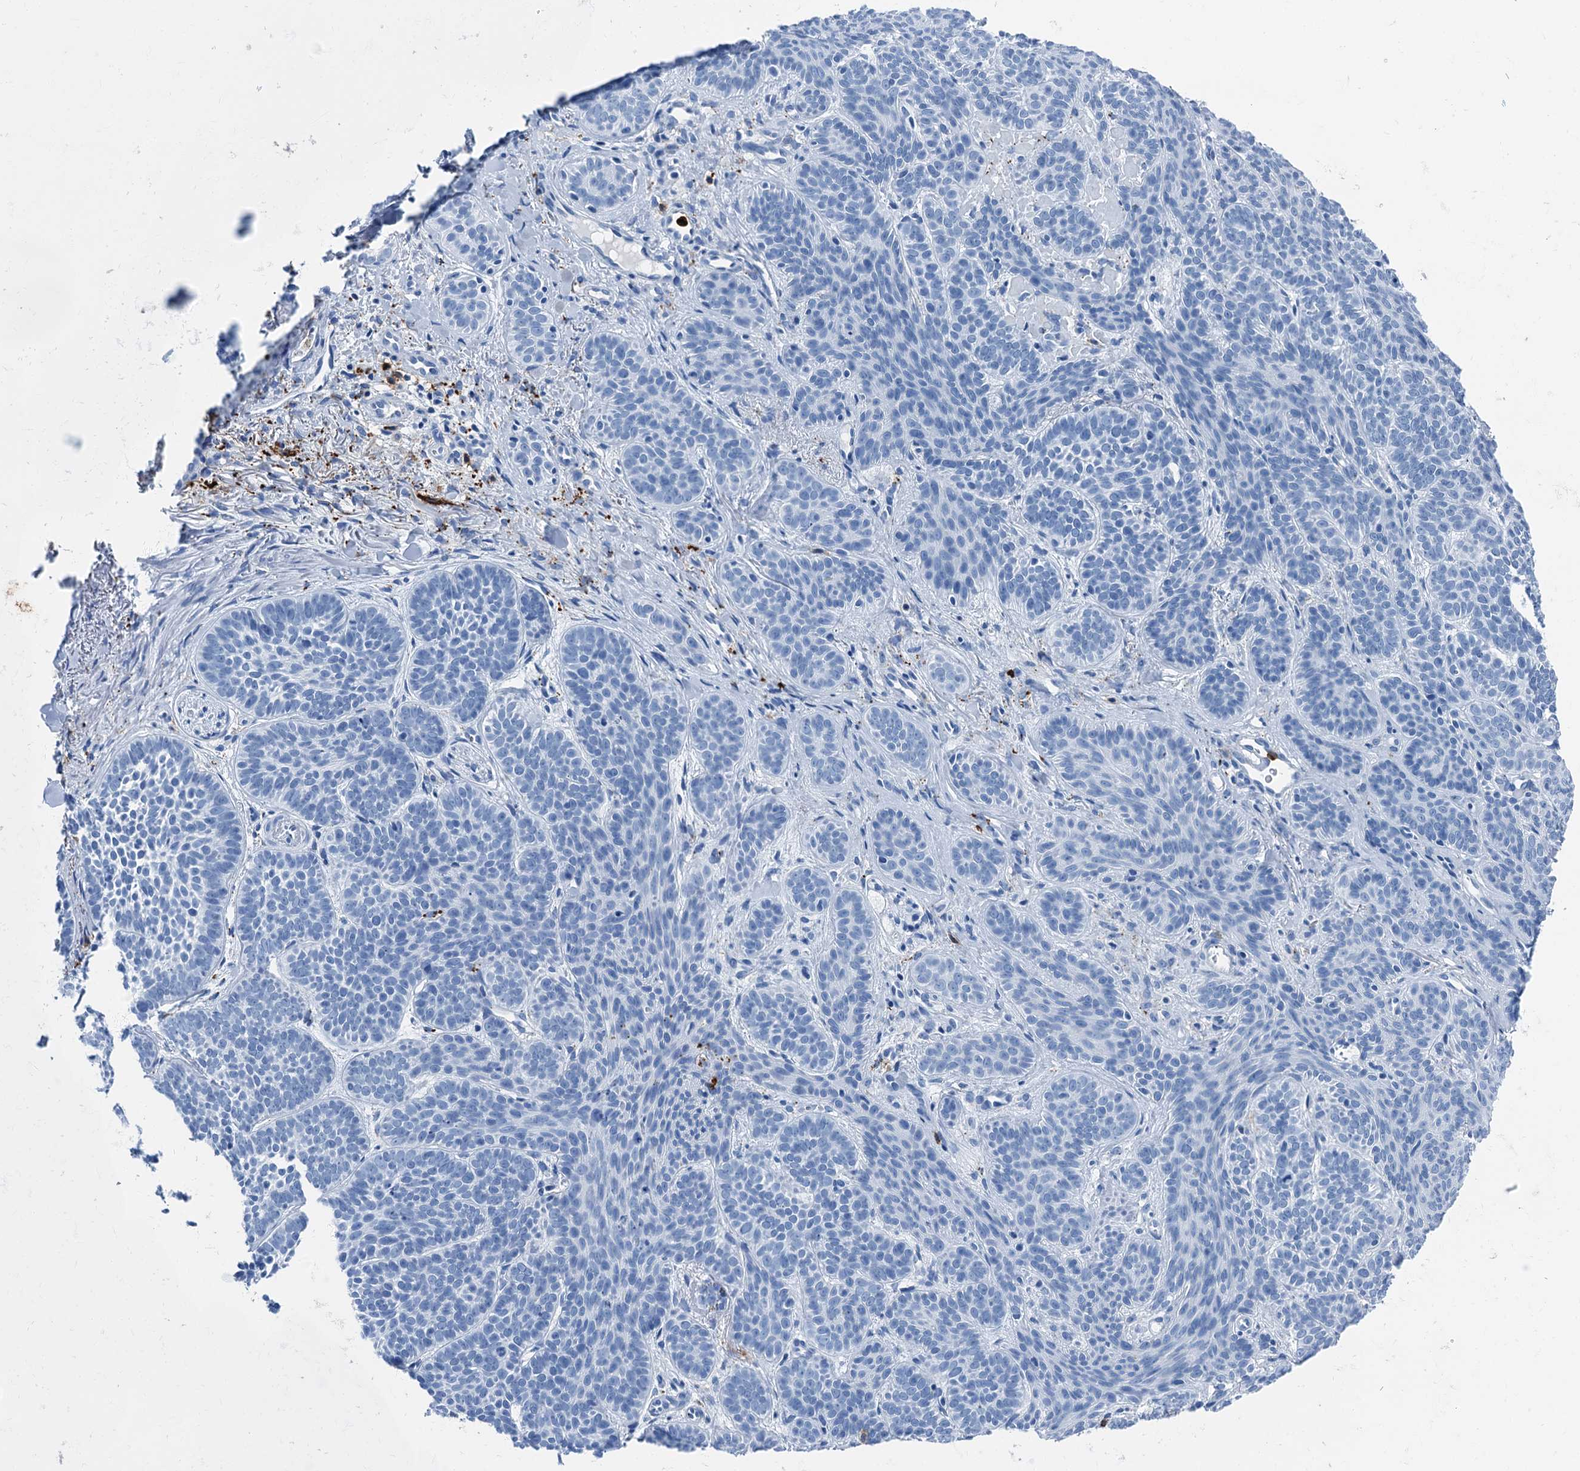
{"staining": {"intensity": "negative", "quantity": "none", "location": "none"}, "tissue": "skin cancer", "cell_type": "Tumor cells", "image_type": "cancer", "snomed": [{"axis": "morphology", "description": "Basal cell carcinoma"}, {"axis": "topography", "description": "Skin"}], "caption": "IHC photomicrograph of neoplastic tissue: human basal cell carcinoma (skin) stained with DAB (3,3'-diaminobenzidine) shows no significant protein positivity in tumor cells.", "gene": "PLAC8", "patient": {"sex": "male", "age": 85}}